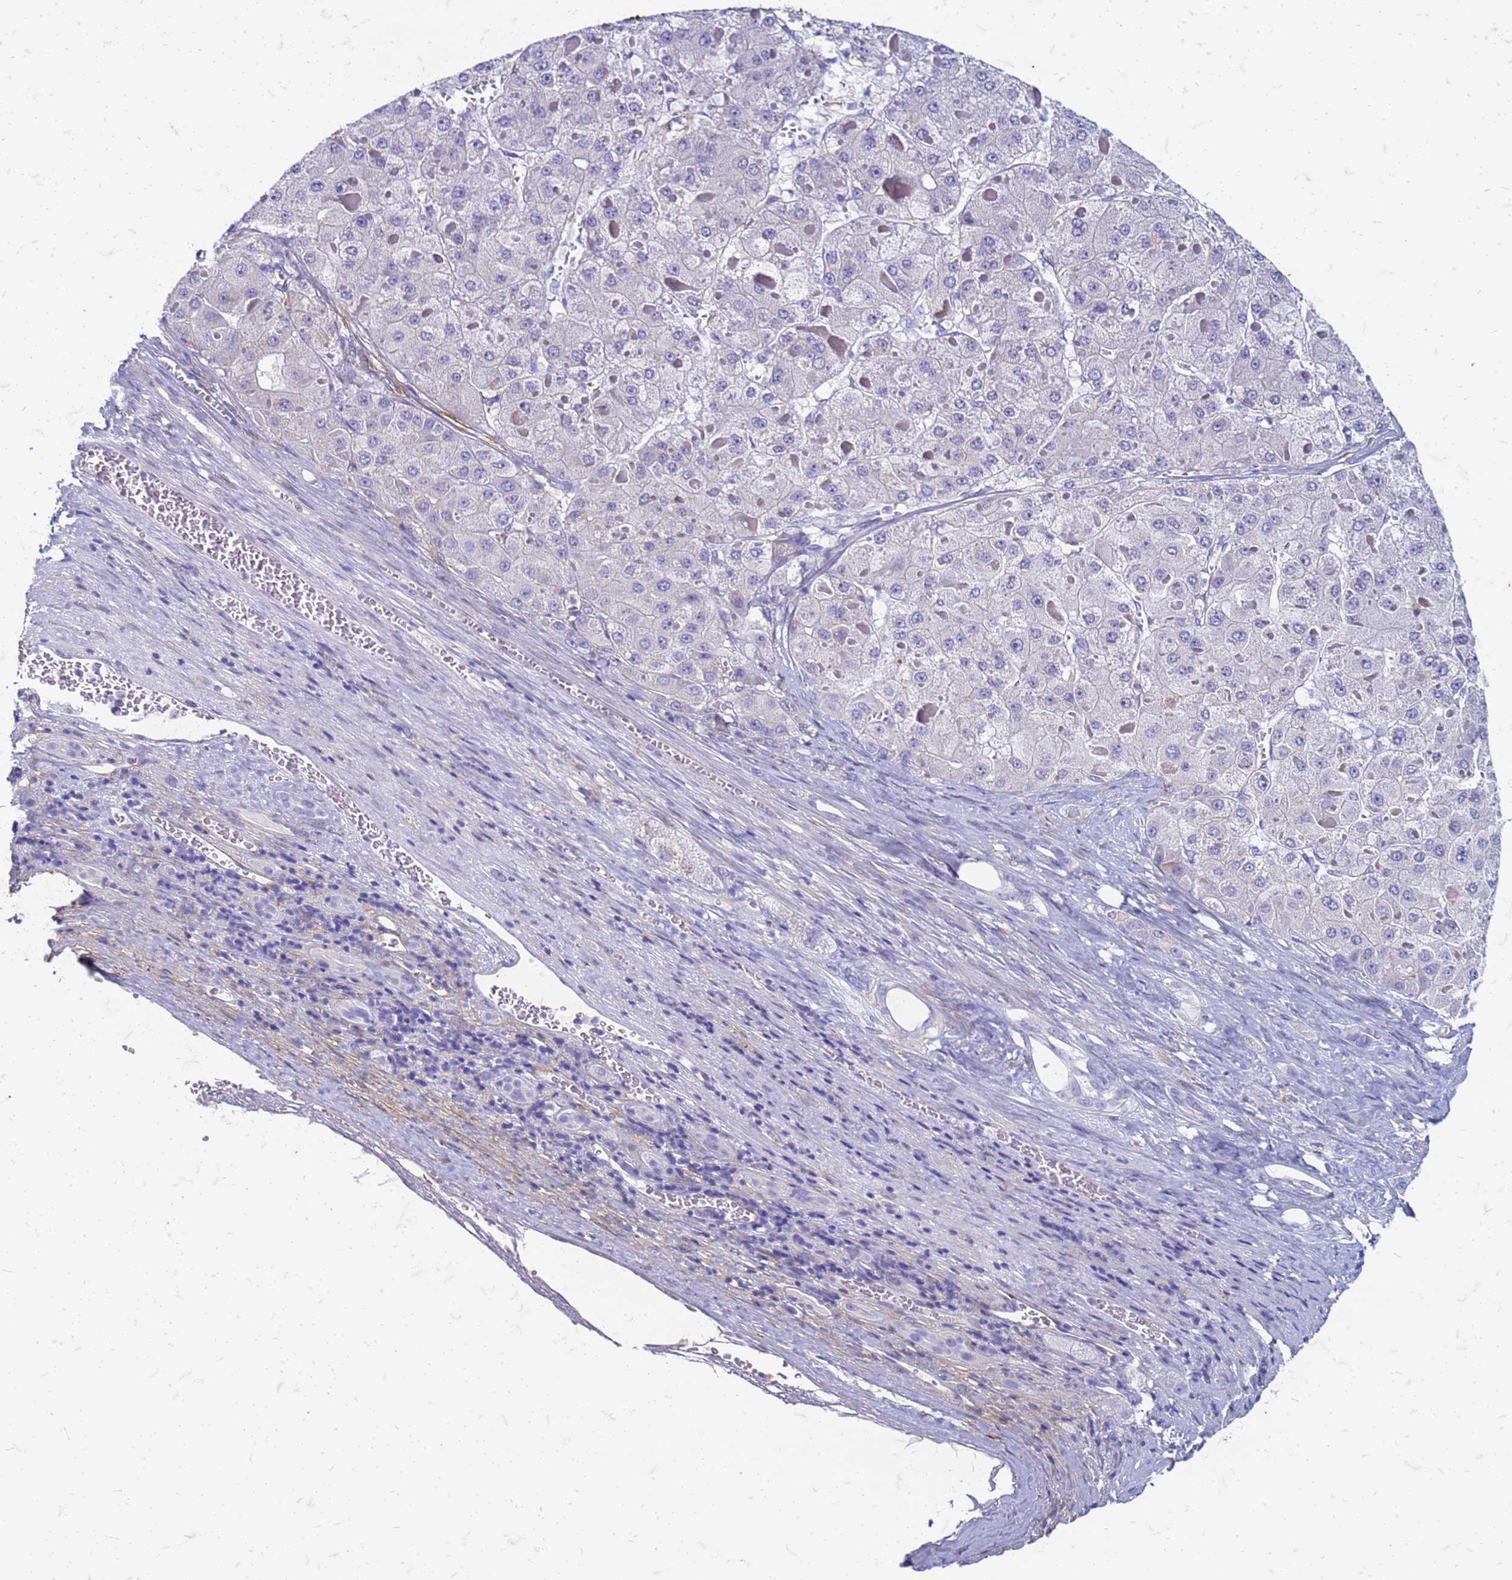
{"staining": {"intensity": "negative", "quantity": "none", "location": "none"}, "tissue": "liver cancer", "cell_type": "Tumor cells", "image_type": "cancer", "snomed": [{"axis": "morphology", "description": "Carcinoma, Hepatocellular, NOS"}, {"axis": "topography", "description": "Liver"}], "caption": "Immunohistochemical staining of human liver cancer (hepatocellular carcinoma) reveals no significant staining in tumor cells. Brightfield microscopy of immunohistochemistry stained with DAB (3,3'-diaminobenzidine) (brown) and hematoxylin (blue), captured at high magnification.", "gene": "TRIM64B", "patient": {"sex": "female", "age": 73}}